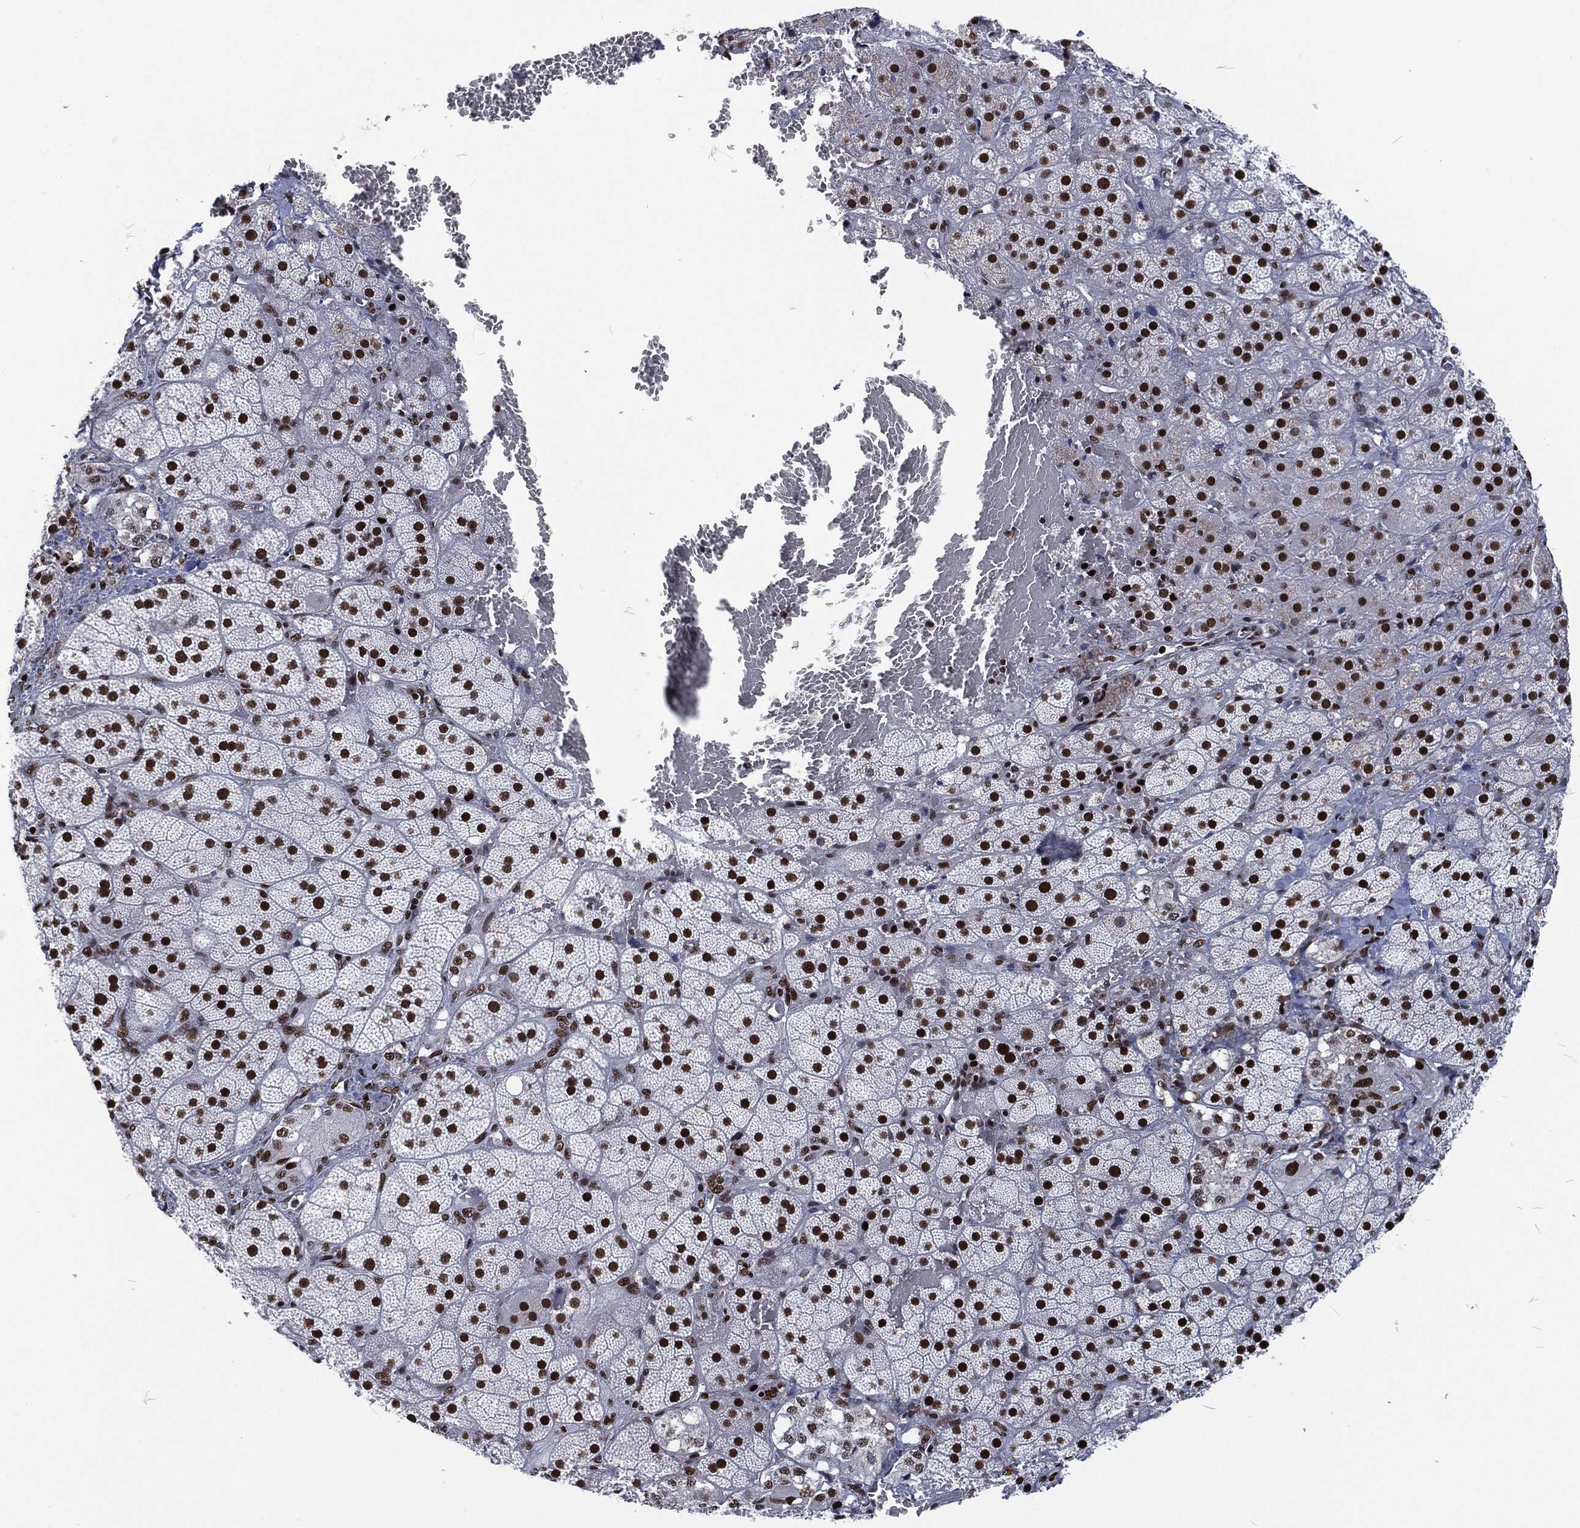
{"staining": {"intensity": "strong", "quantity": ">75%", "location": "nuclear"}, "tissue": "adrenal gland", "cell_type": "Glandular cells", "image_type": "normal", "snomed": [{"axis": "morphology", "description": "Normal tissue, NOS"}, {"axis": "topography", "description": "Adrenal gland"}], "caption": "Unremarkable adrenal gland demonstrates strong nuclear positivity in about >75% of glandular cells.", "gene": "DCPS", "patient": {"sex": "male", "age": 57}}